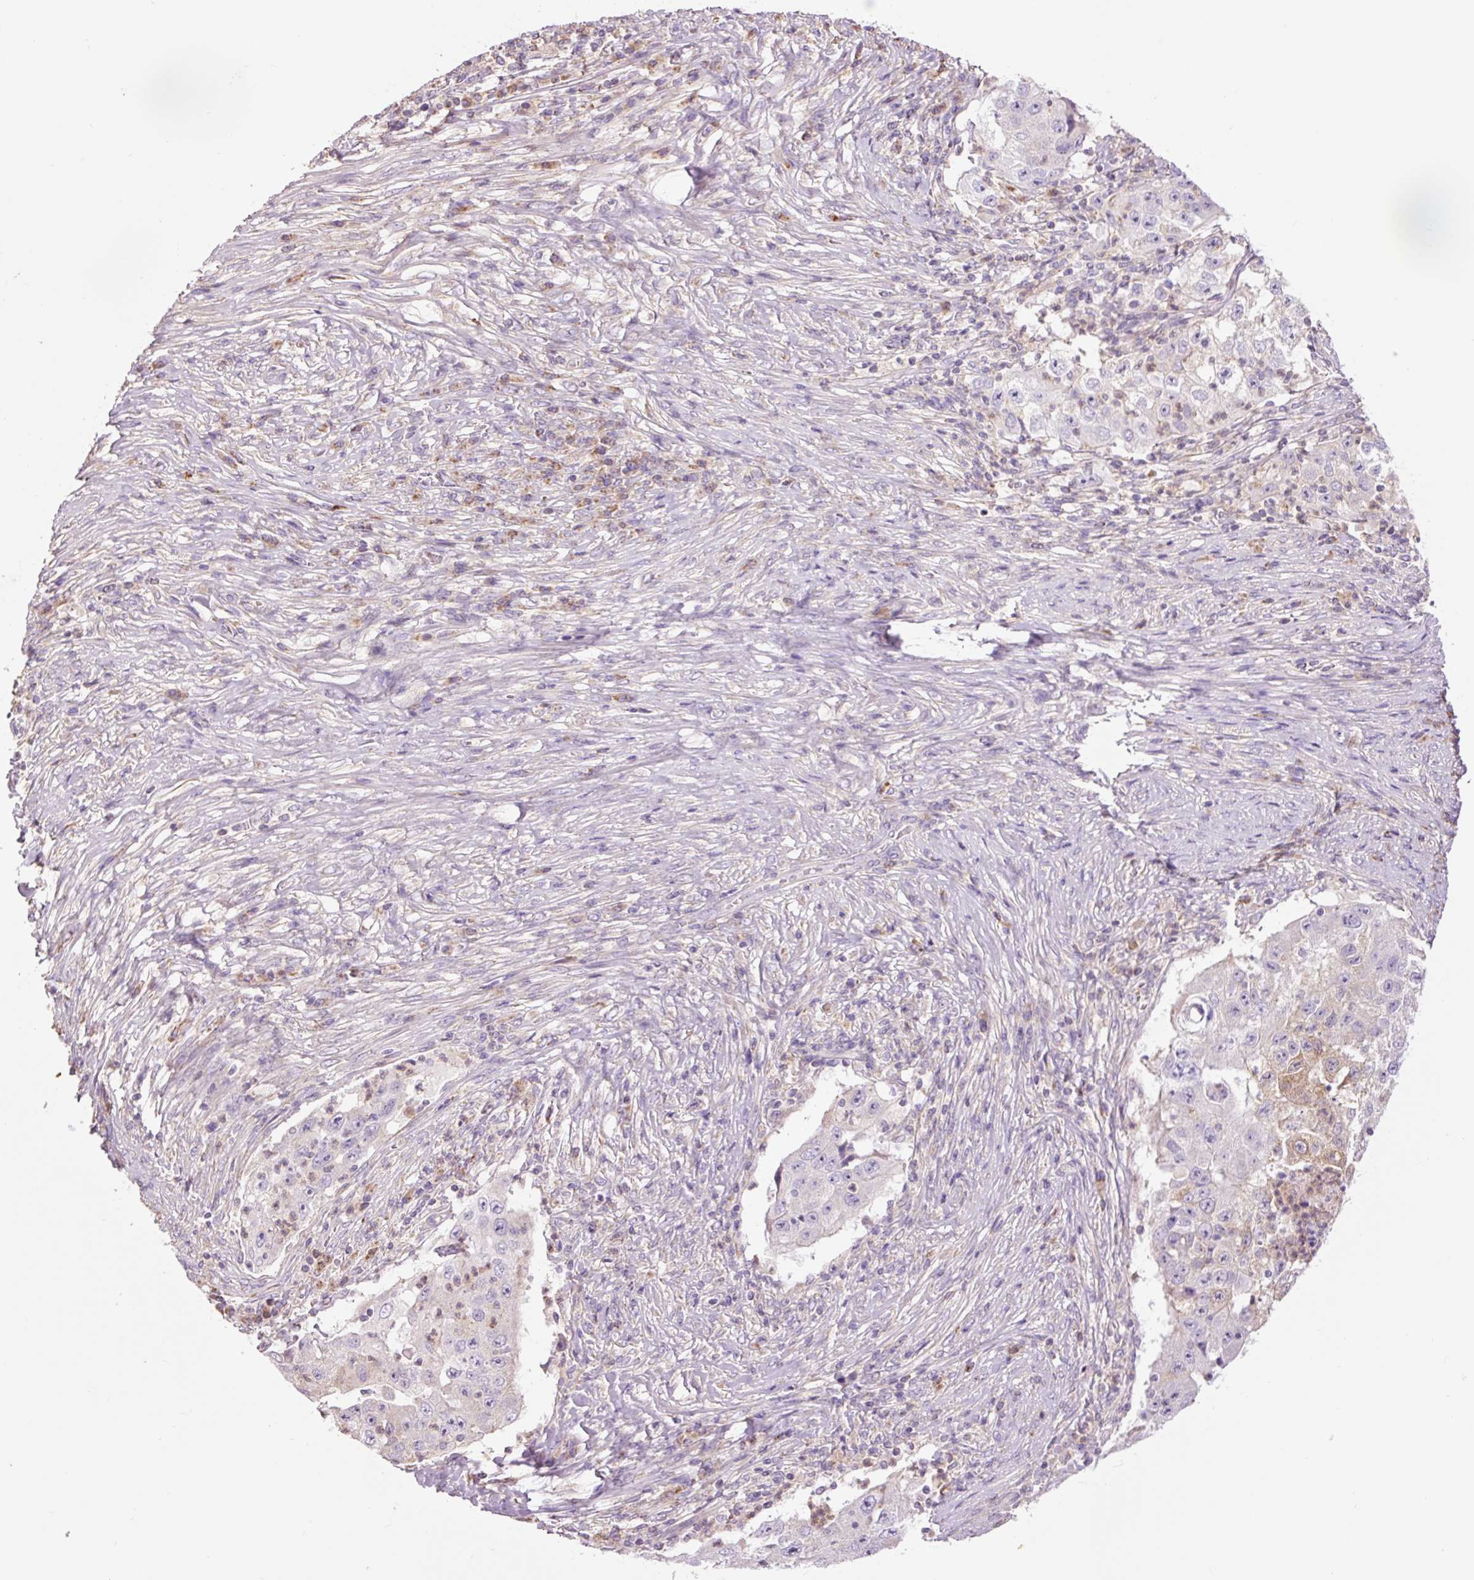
{"staining": {"intensity": "negative", "quantity": "none", "location": "none"}, "tissue": "lung cancer", "cell_type": "Tumor cells", "image_type": "cancer", "snomed": [{"axis": "morphology", "description": "Squamous cell carcinoma, NOS"}, {"axis": "topography", "description": "Lung"}], "caption": "An immunohistochemistry micrograph of lung cancer (squamous cell carcinoma) is shown. There is no staining in tumor cells of lung cancer (squamous cell carcinoma). (DAB immunohistochemistry (IHC) visualized using brightfield microscopy, high magnification).", "gene": "PRDX5", "patient": {"sex": "male", "age": 64}}